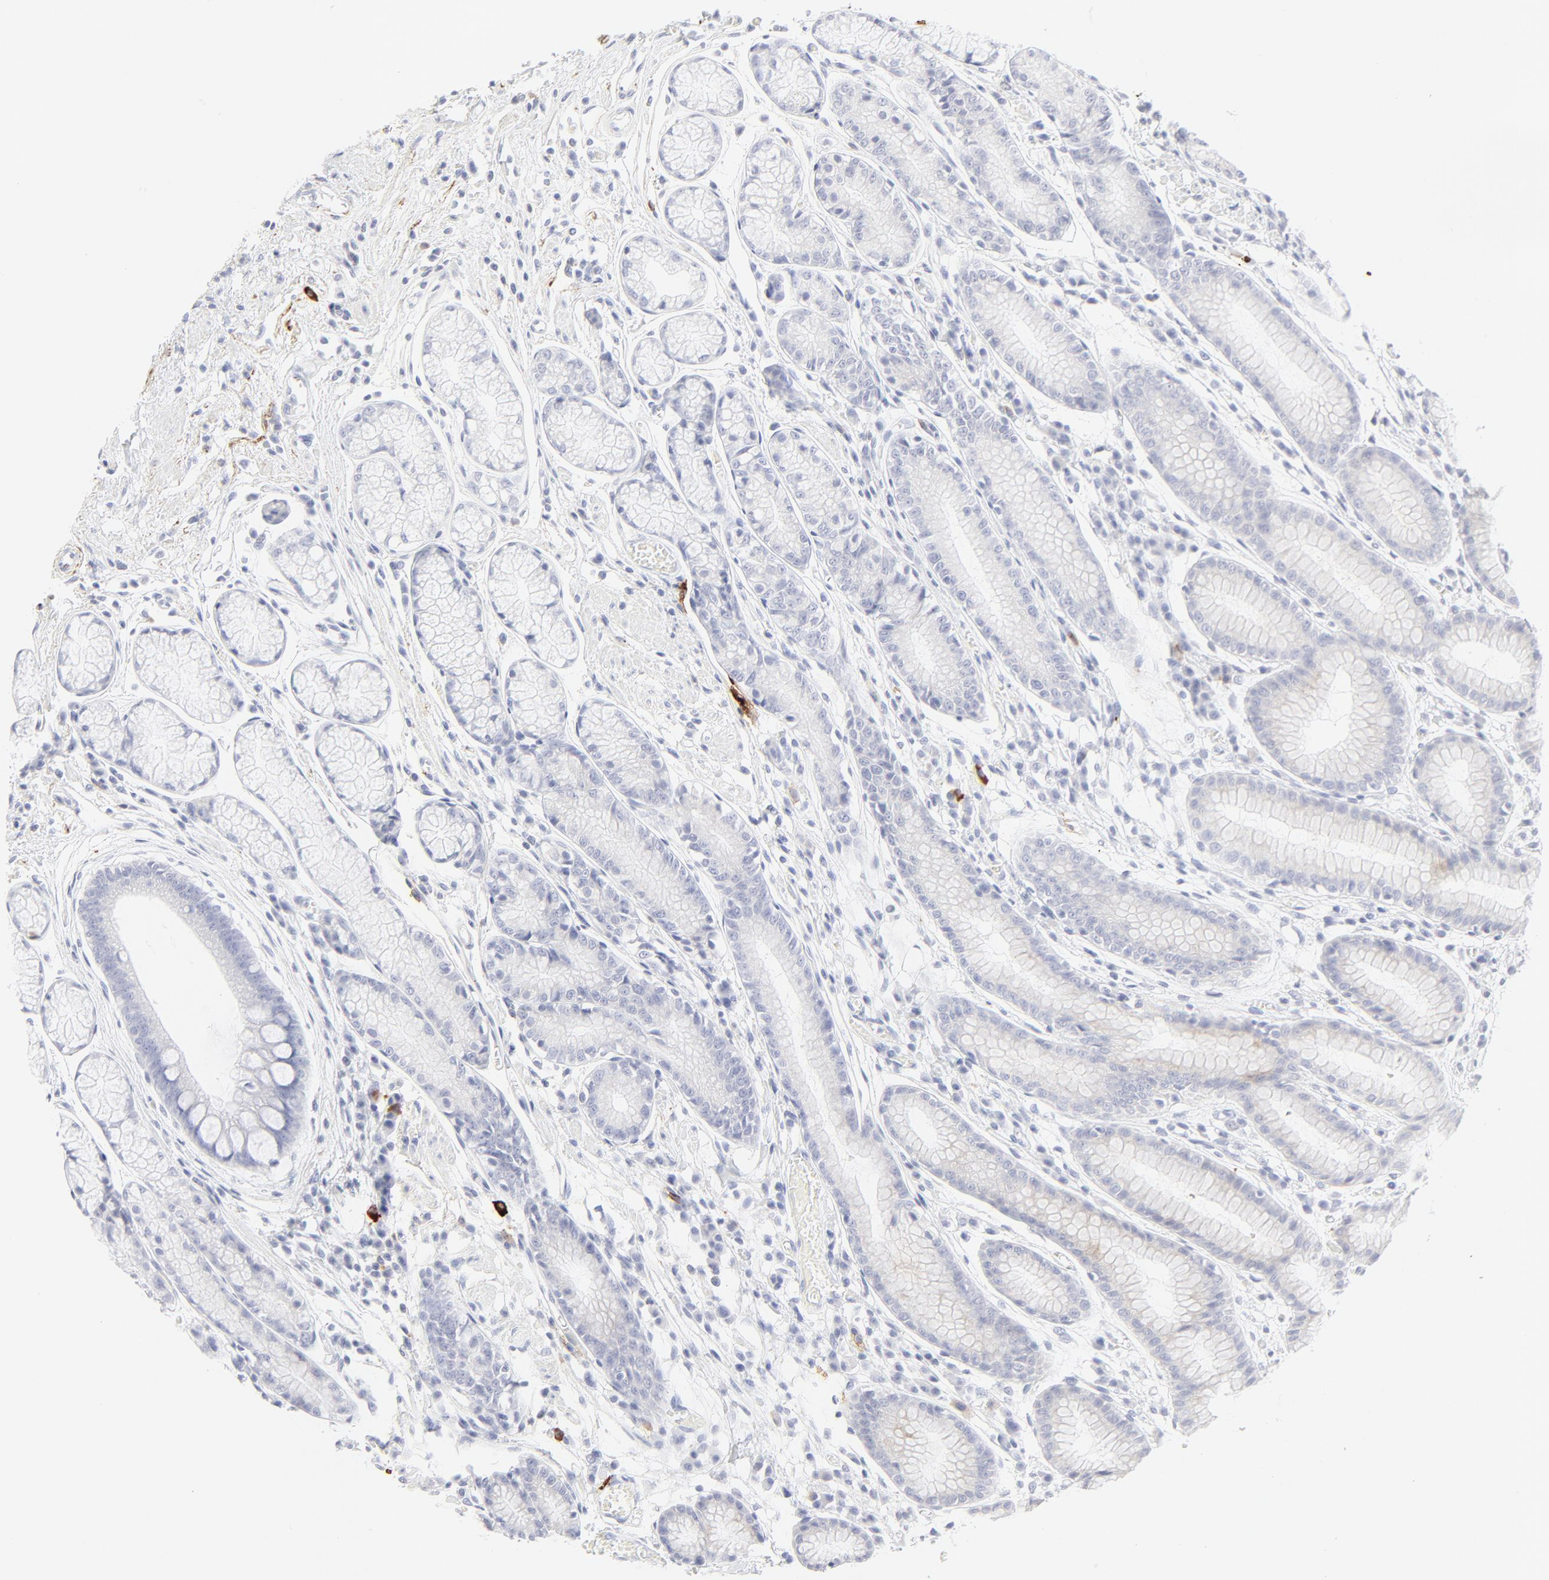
{"staining": {"intensity": "weak", "quantity": "25%-75%", "location": "cytoplasmic/membranous"}, "tissue": "stomach", "cell_type": "Glandular cells", "image_type": "normal", "snomed": [{"axis": "morphology", "description": "Normal tissue, NOS"}, {"axis": "morphology", "description": "Inflammation, NOS"}, {"axis": "topography", "description": "Stomach, lower"}], "caption": "Brown immunohistochemical staining in normal human stomach displays weak cytoplasmic/membranous positivity in about 25%-75% of glandular cells.", "gene": "CCR7", "patient": {"sex": "male", "age": 59}}